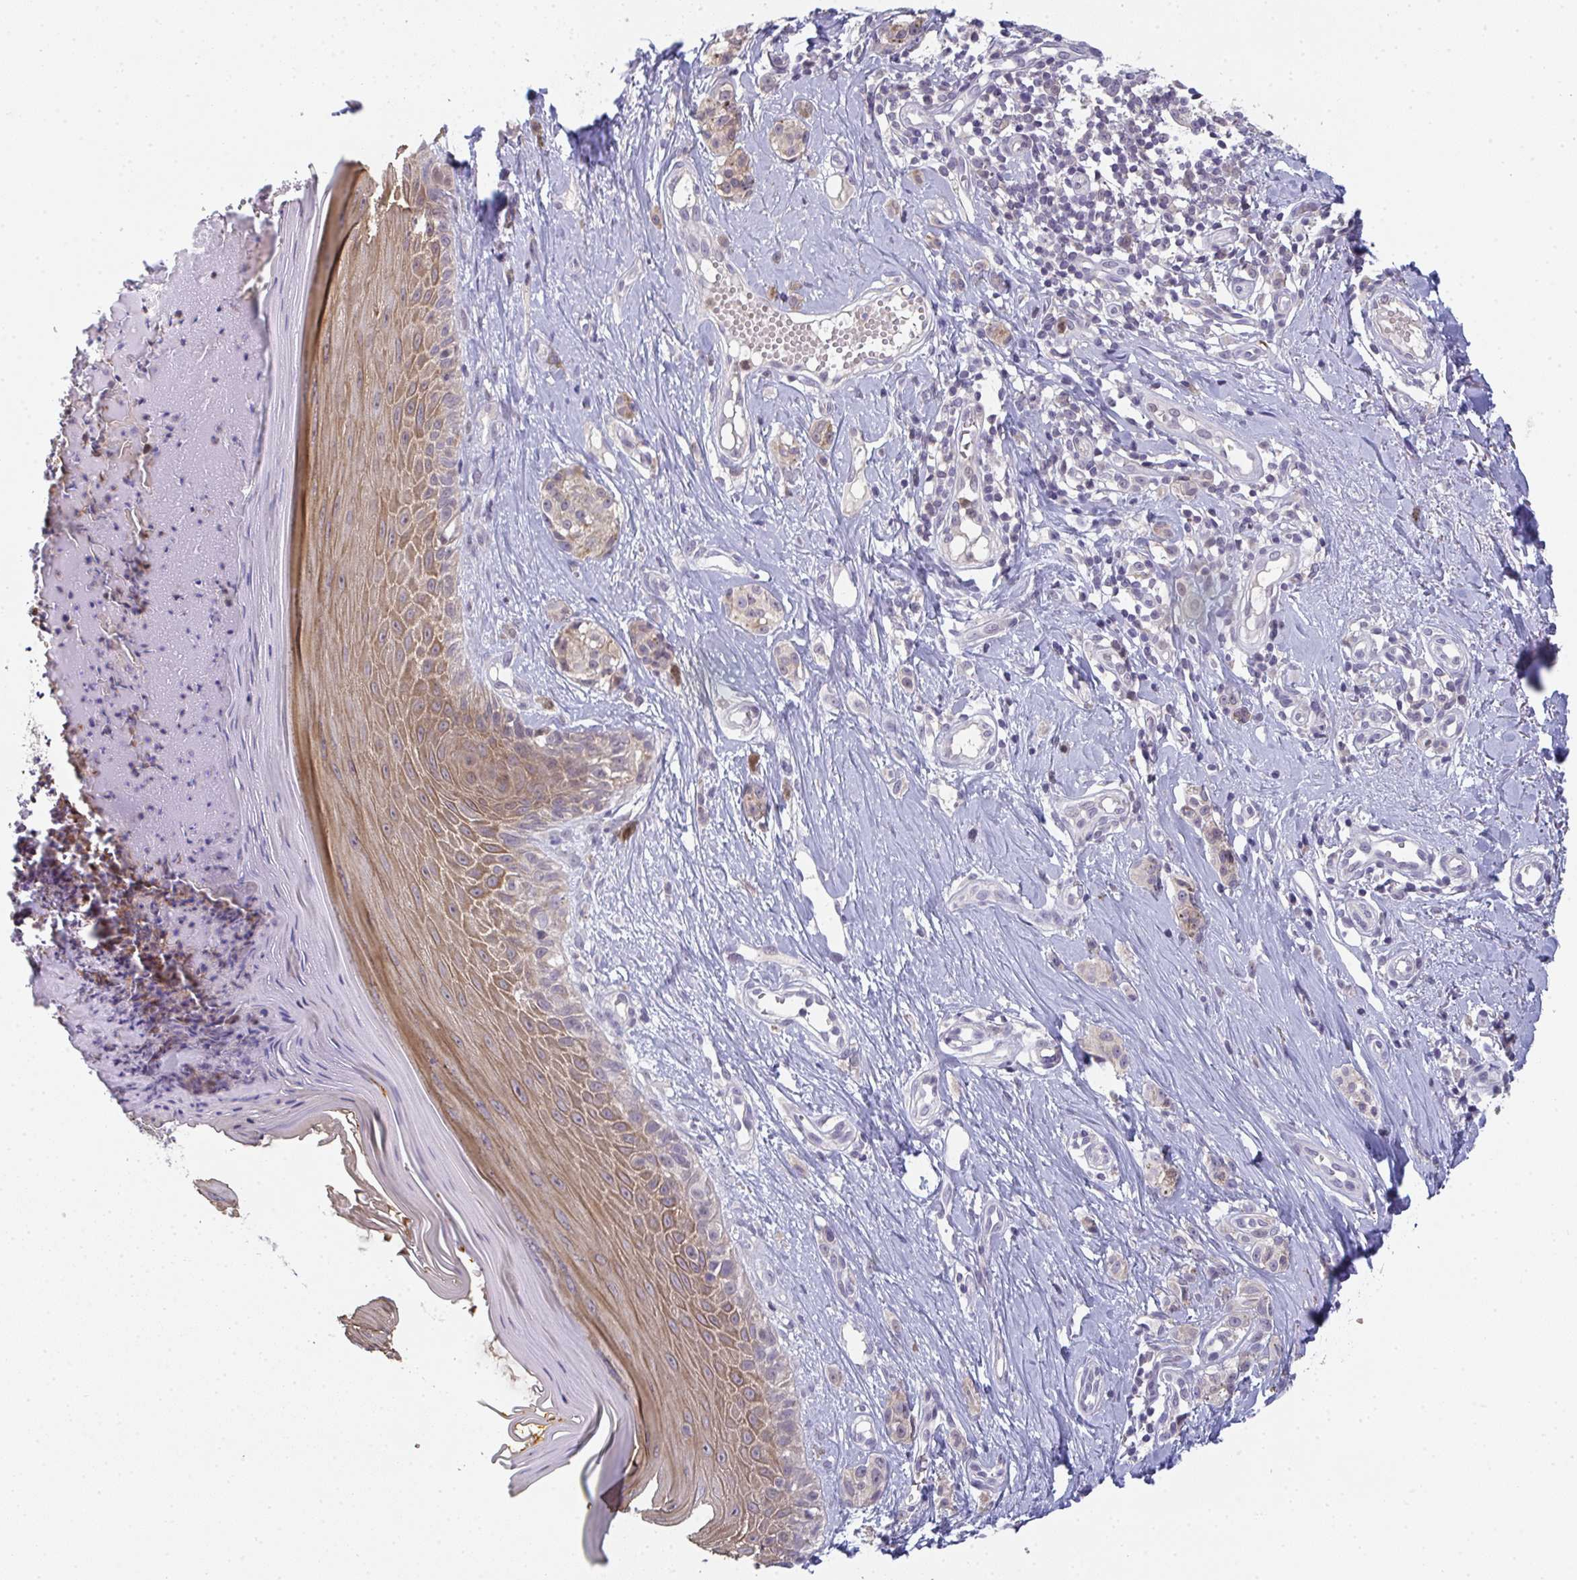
{"staining": {"intensity": "weak", "quantity": "<25%", "location": "cytoplasmic/membranous,nuclear"}, "tissue": "melanoma", "cell_type": "Tumor cells", "image_type": "cancer", "snomed": [{"axis": "morphology", "description": "Malignant melanoma, NOS"}, {"axis": "topography", "description": "Skin"}], "caption": "The micrograph shows no significant positivity in tumor cells of melanoma.", "gene": "RIOK1", "patient": {"sex": "male", "age": 74}}